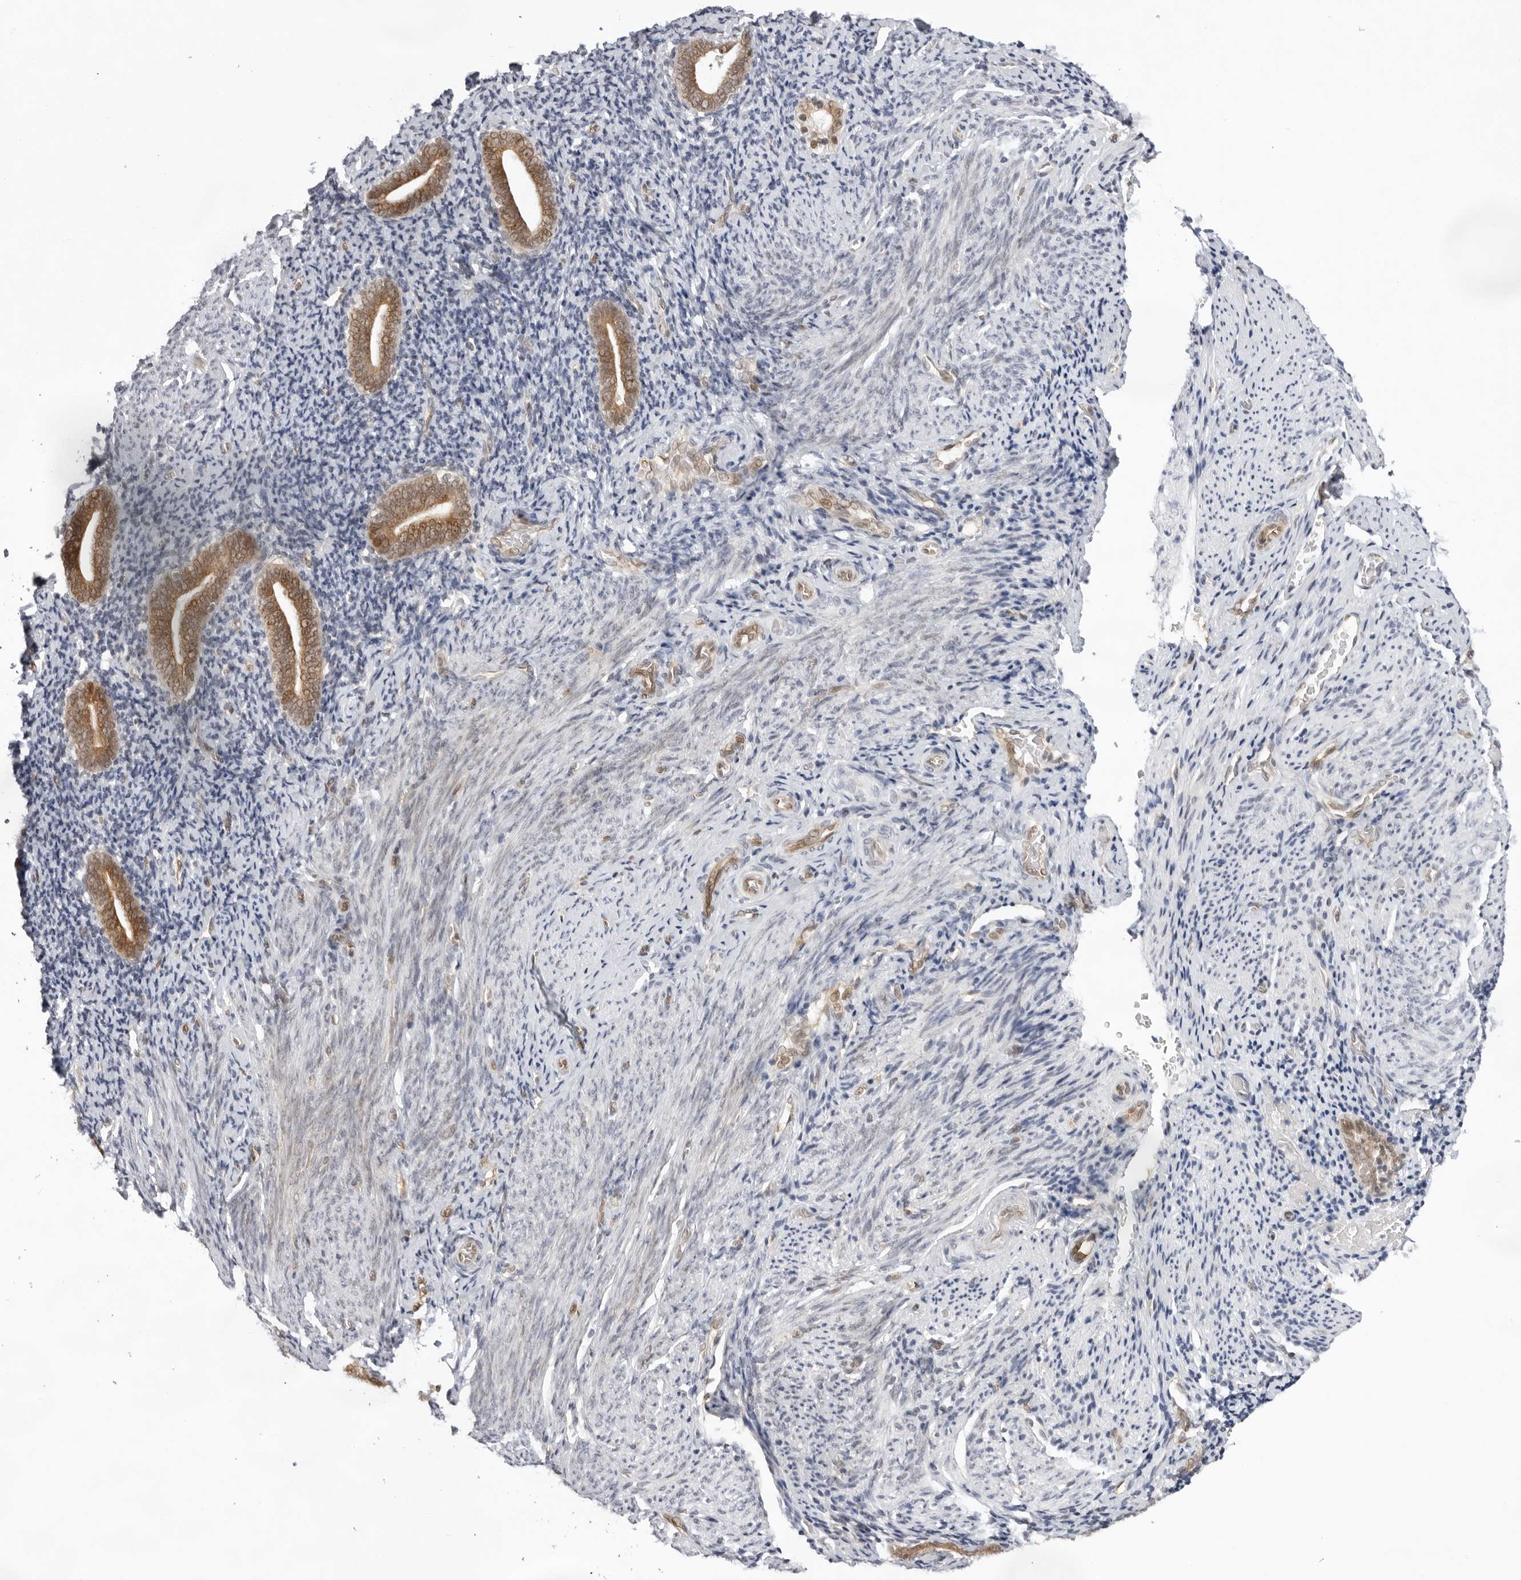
{"staining": {"intensity": "negative", "quantity": "none", "location": "none"}, "tissue": "endometrium", "cell_type": "Cells in endometrial stroma", "image_type": "normal", "snomed": [{"axis": "morphology", "description": "Normal tissue, NOS"}, {"axis": "topography", "description": "Endometrium"}], "caption": "Immunohistochemistry (IHC) of unremarkable endometrium shows no staining in cells in endometrial stroma.", "gene": "ITGB3BP", "patient": {"sex": "female", "age": 51}}